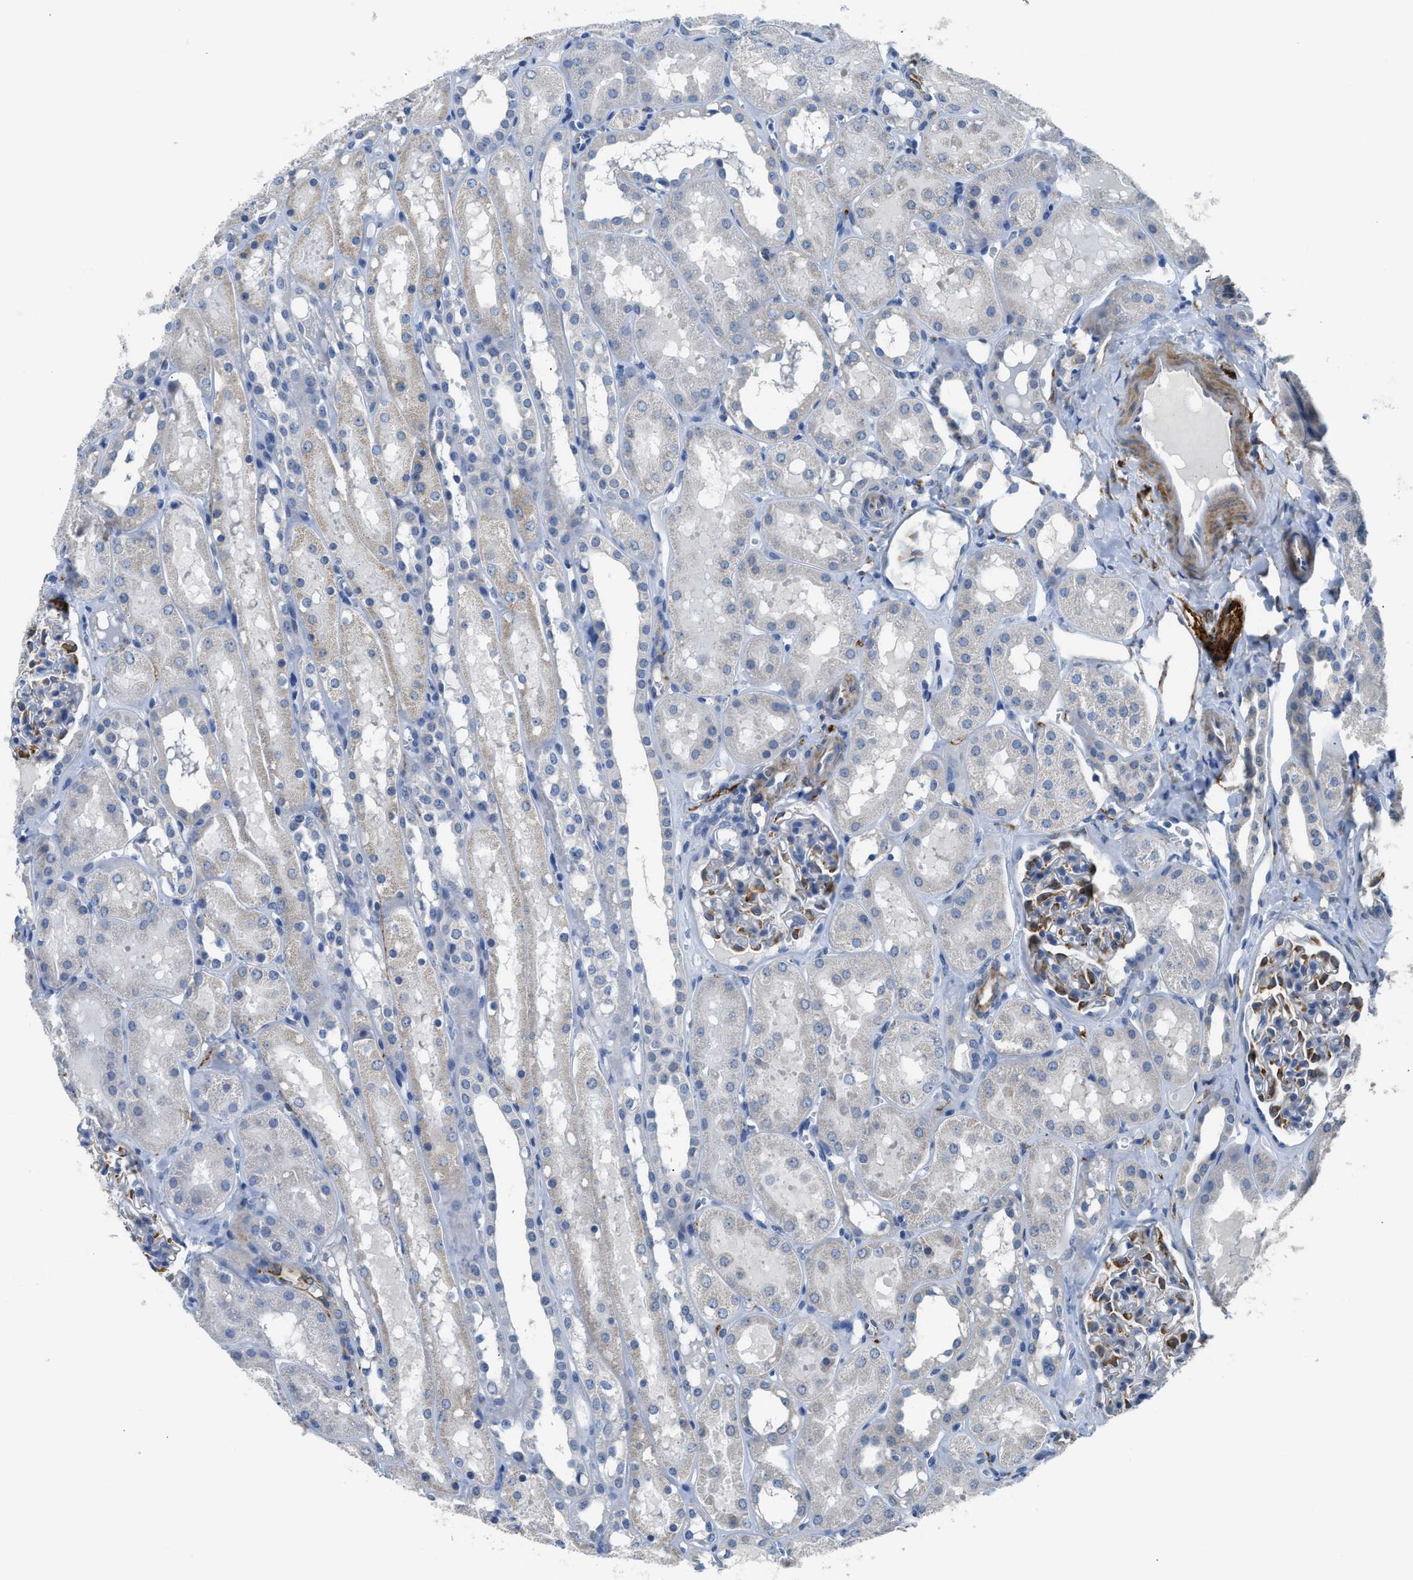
{"staining": {"intensity": "strong", "quantity": "25%-75%", "location": "cytoplasmic/membranous"}, "tissue": "kidney", "cell_type": "Cells in glomeruli", "image_type": "normal", "snomed": [{"axis": "morphology", "description": "Normal tissue, NOS"}, {"axis": "topography", "description": "Kidney"}, {"axis": "topography", "description": "Urinary bladder"}], "caption": "Immunohistochemistry photomicrograph of benign kidney: human kidney stained using IHC shows high levels of strong protein expression localized specifically in the cytoplasmic/membranous of cells in glomeruli, appearing as a cytoplasmic/membranous brown color.", "gene": "ZSWIM5", "patient": {"sex": "male", "age": 16}}